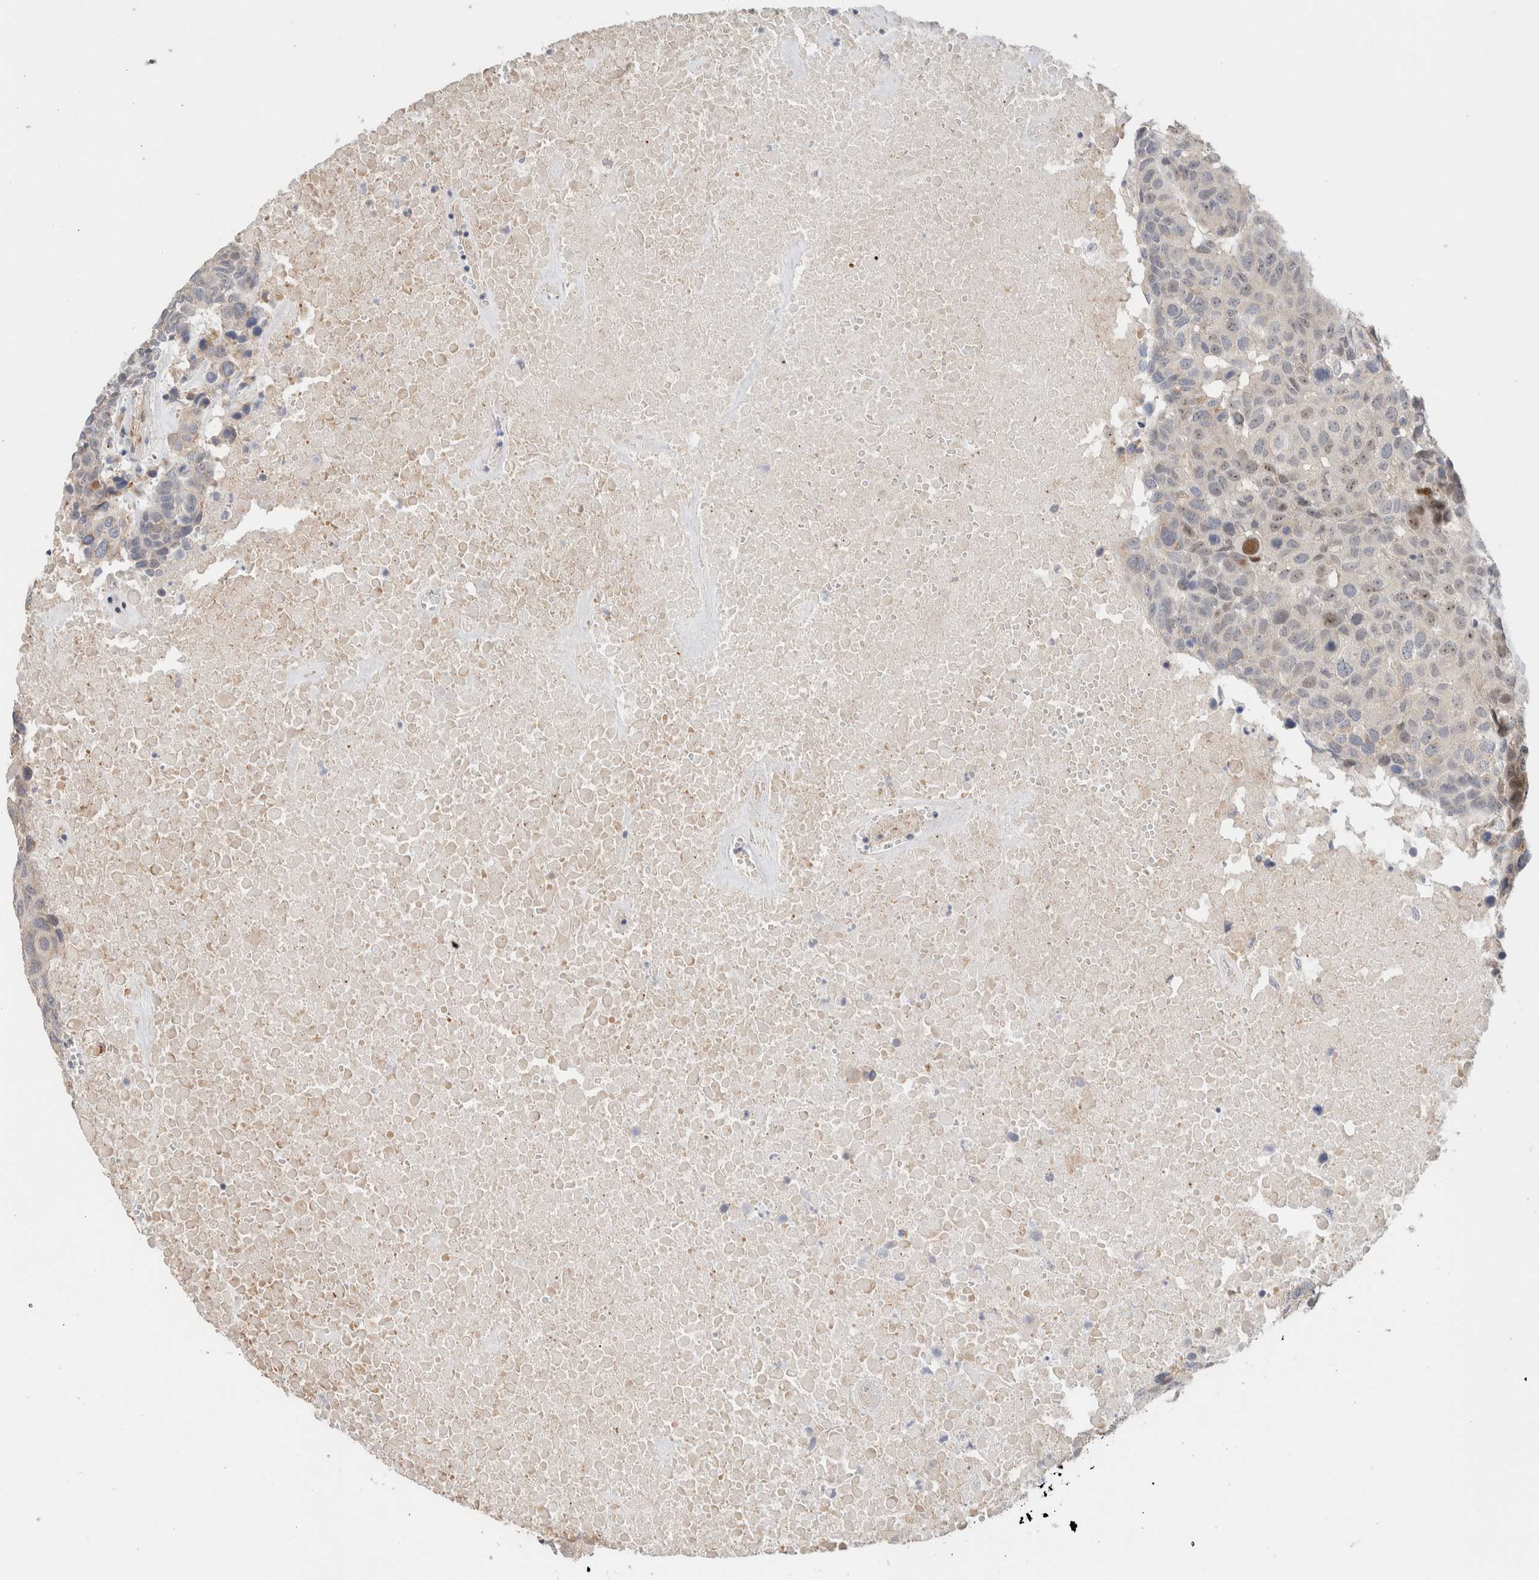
{"staining": {"intensity": "negative", "quantity": "none", "location": "none"}, "tissue": "head and neck cancer", "cell_type": "Tumor cells", "image_type": "cancer", "snomed": [{"axis": "morphology", "description": "Squamous cell carcinoma, NOS"}, {"axis": "topography", "description": "Head-Neck"}], "caption": "Tumor cells show no significant protein positivity in head and neck squamous cell carcinoma.", "gene": "ID3", "patient": {"sex": "male", "age": 66}}